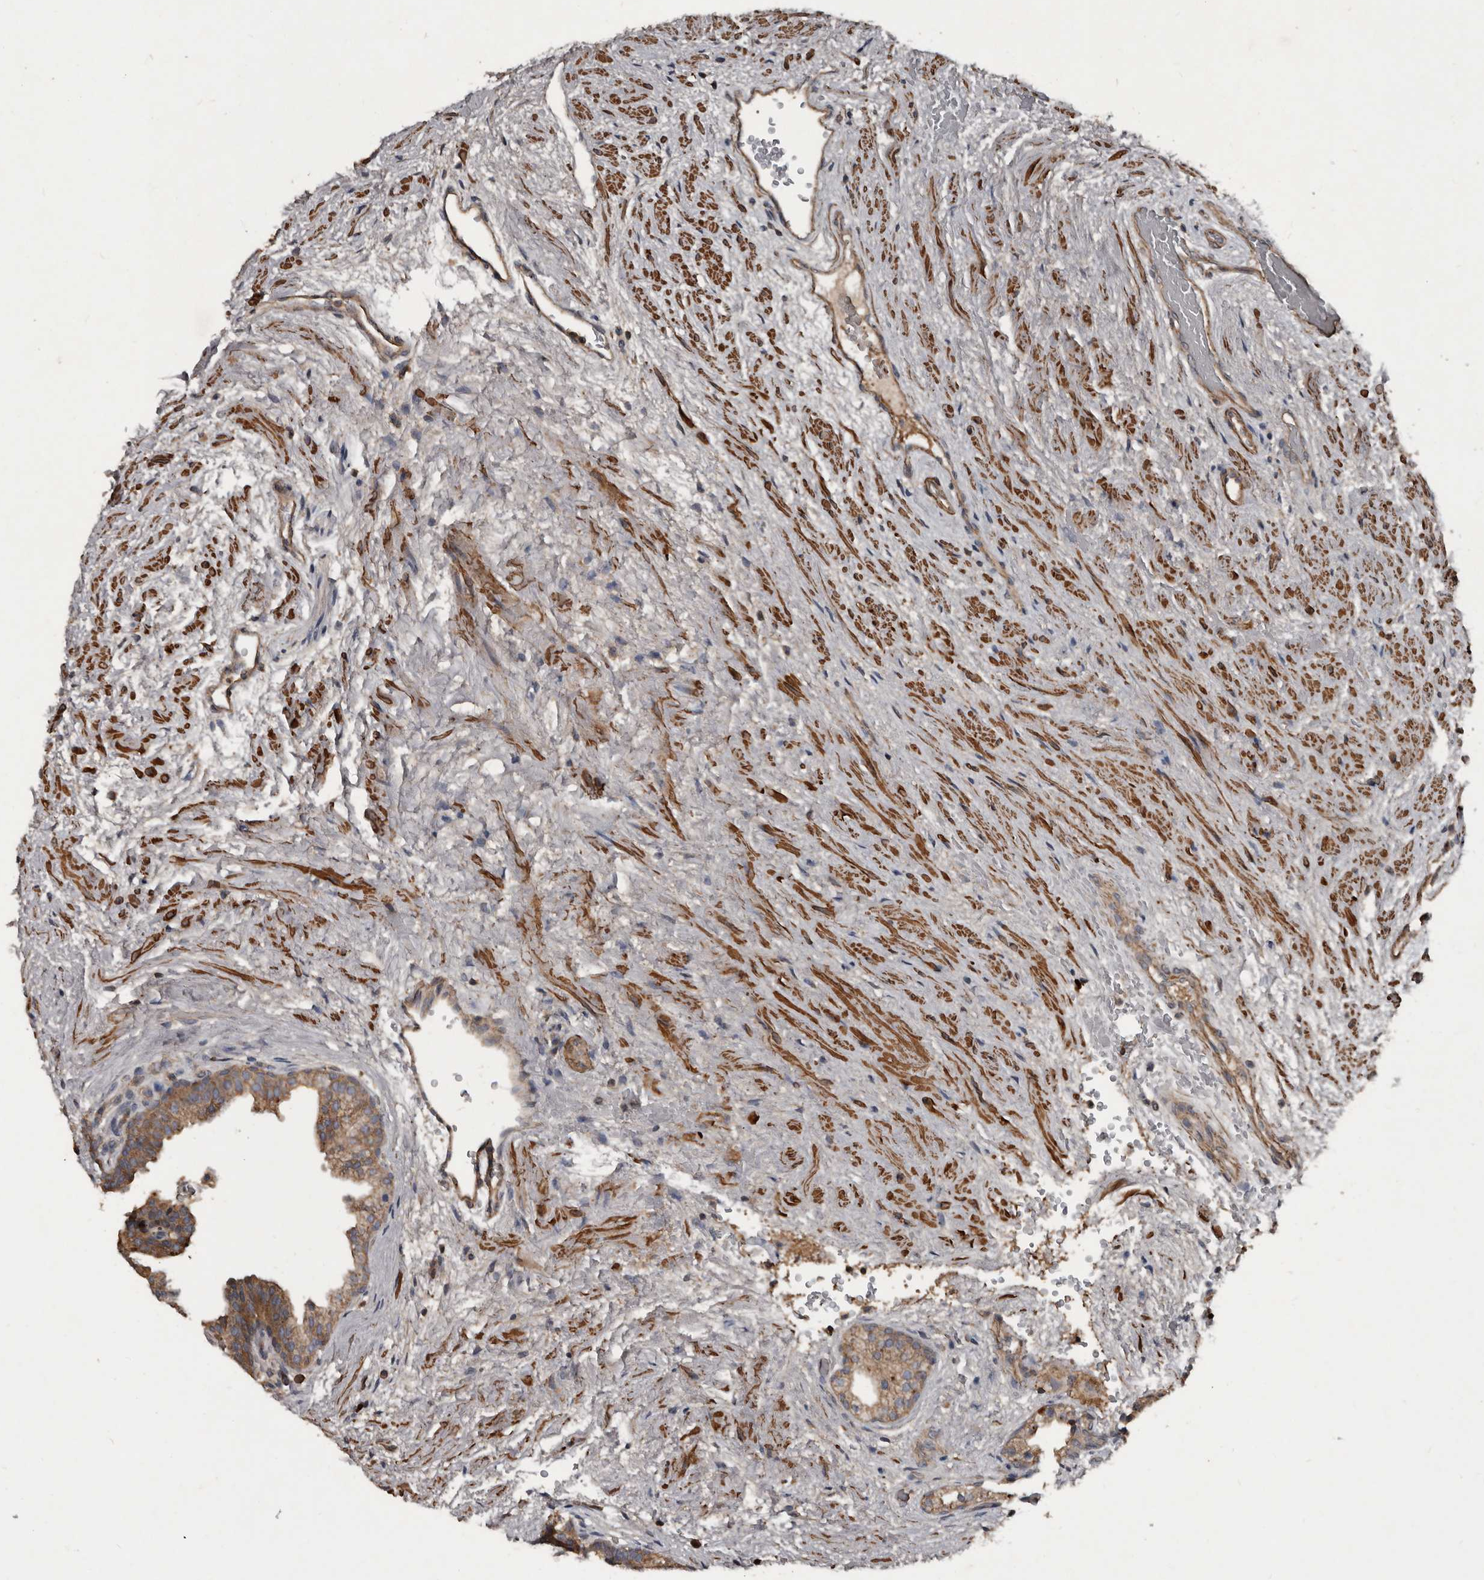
{"staining": {"intensity": "weak", "quantity": "25%-75%", "location": "cytoplasmic/membranous"}, "tissue": "prostate", "cell_type": "Glandular cells", "image_type": "normal", "snomed": [{"axis": "morphology", "description": "Normal tissue, NOS"}, {"axis": "topography", "description": "Prostate"}], "caption": "Glandular cells exhibit low levels of weak cytoplasmic/membranous positivity in approximately 25%-75% of cells in normal human prostate. (brown staining indicates protein expression, while blue staining denotes nuclei).", "gene": "GREB1", "patient": {"sex": "male", "age": 48}}